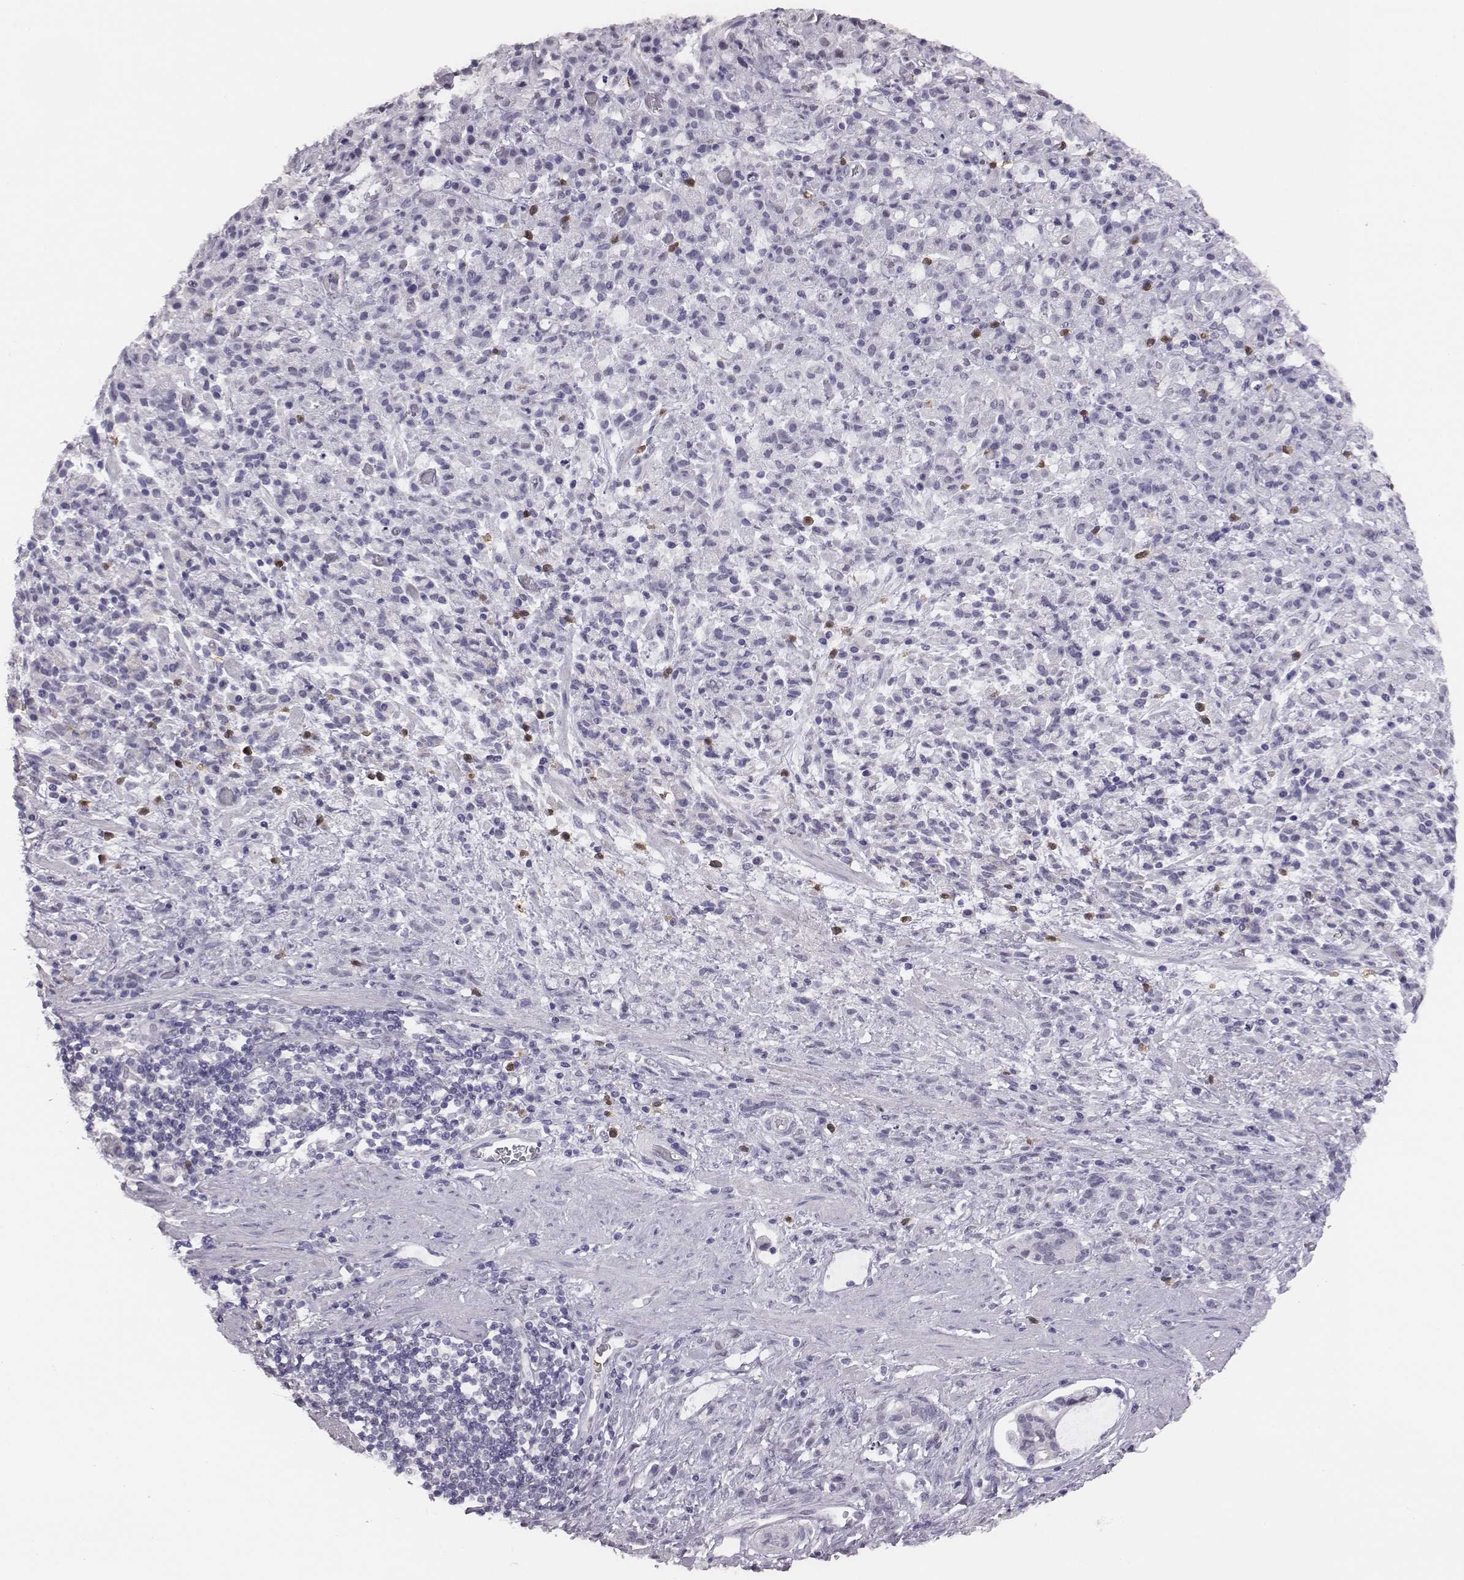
{"staining": {"intensity": "negative", "quantity": "none", "location": "none"}, "tissue": "stomach cancer", "cell_type": "Tumor cells", "image_type": "cancer", "snomed": [{"axis": "morphology", "description": "Adenocarcinoma, NOS"}, {"axis": "topography", "description": "Stomach"}], "caption": "A high-resolution photomicrograph shows immunohistochemistry (IHC) staining of stomach cancer (adenocarcinoma), which exhibits no significant staining in tumor cells.", "gene": "ACOD1", "patient": {"sex": "female", "age": 60}}